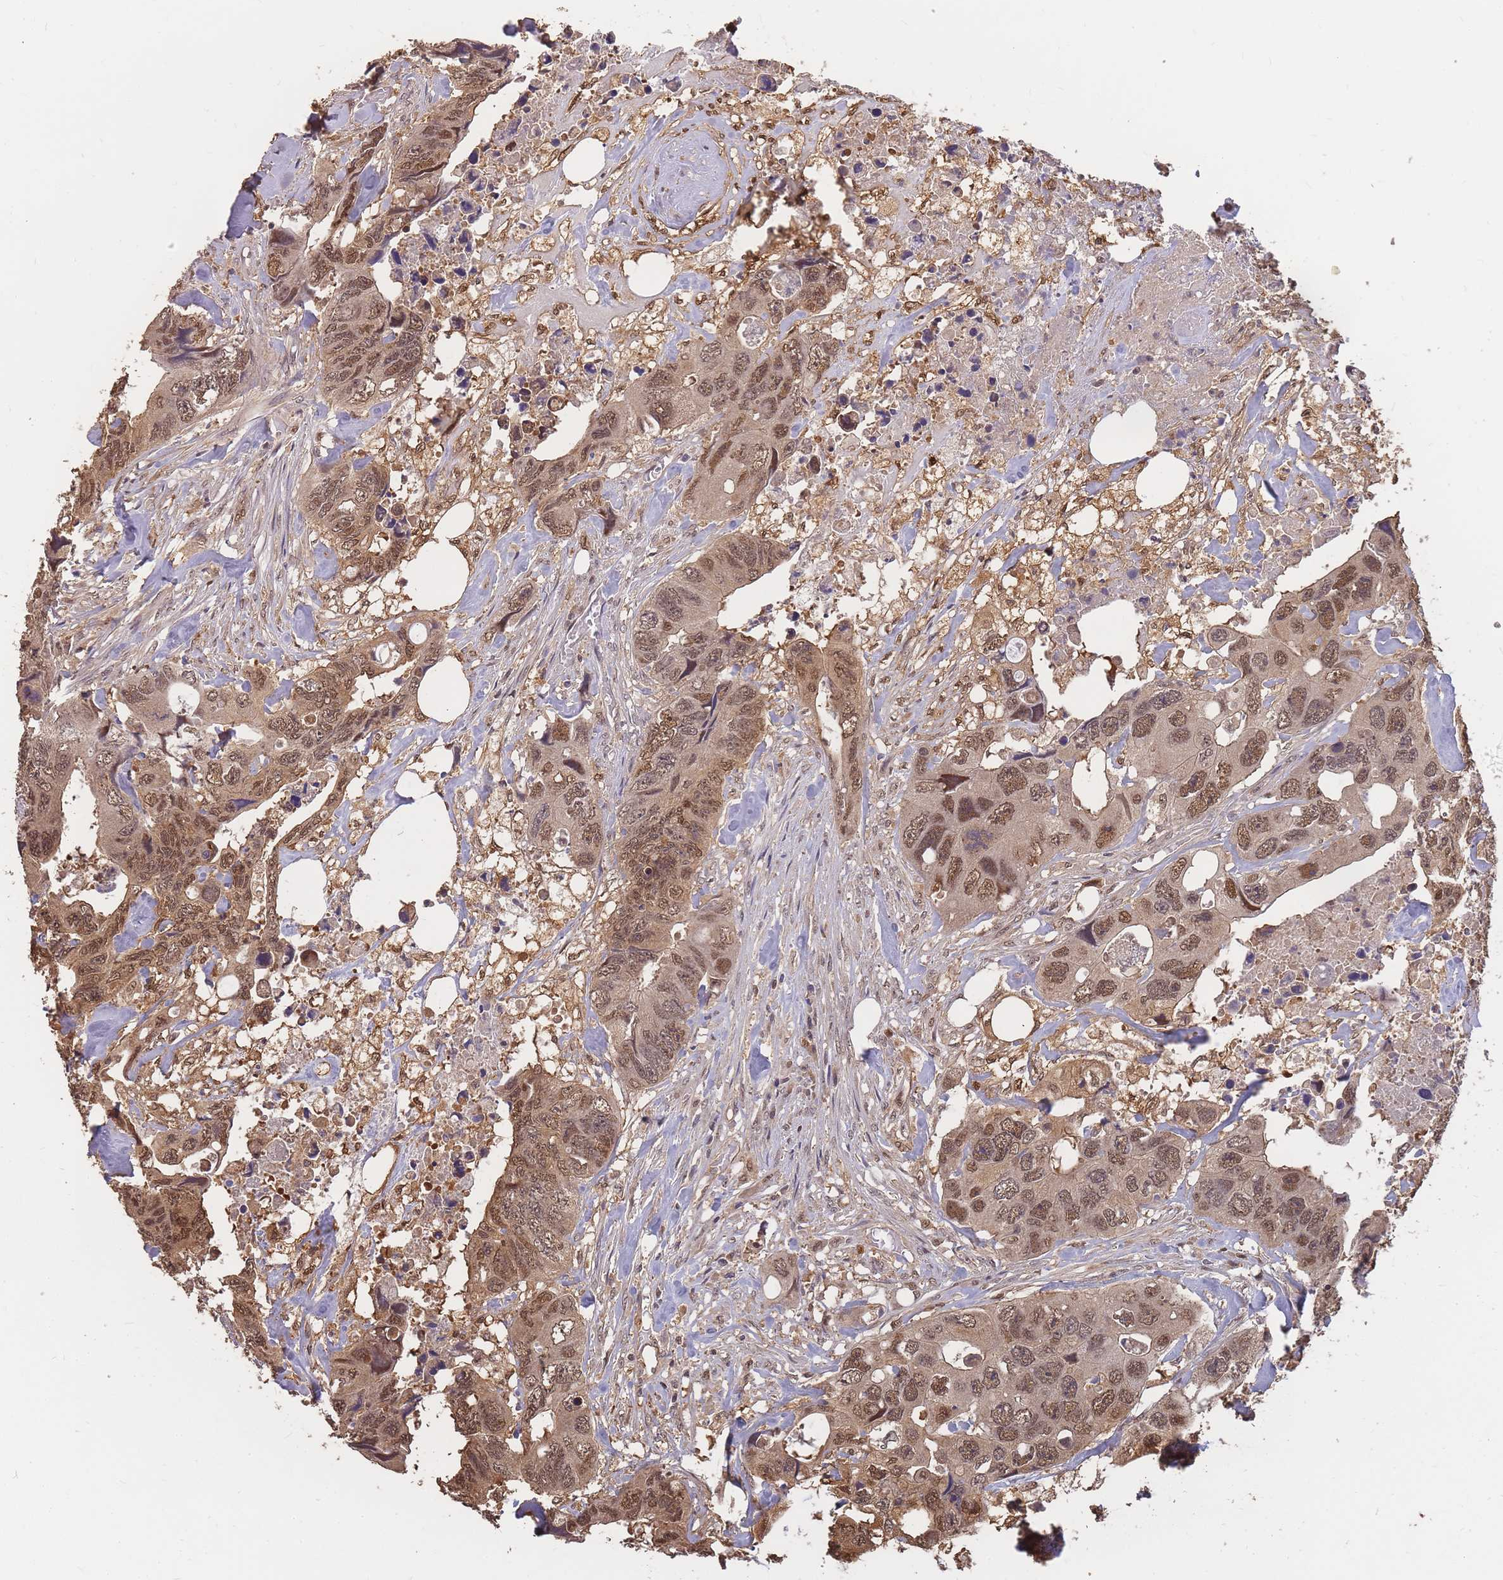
{"staining": {"intensity": "moderate", "quantity": ">75%", "location": "cytoplasmic/membranous,nuclear"}, "tissue": "colorectal cancer", "cell_type": "Tumor cells", "image_type": "cancer", "snomed": [{"axis": "morphology", "description": "Adenocarcinoma, NOS"}, {"axis": "topography", "description": "Rectum"}], "caption": "Colorectal adenocarcinoma stained with a protein marker exhibits moderate staining in tumor cells.", "gene": "CDKN2AIPNL", "patient": {"sex": "male", "age": 57}}